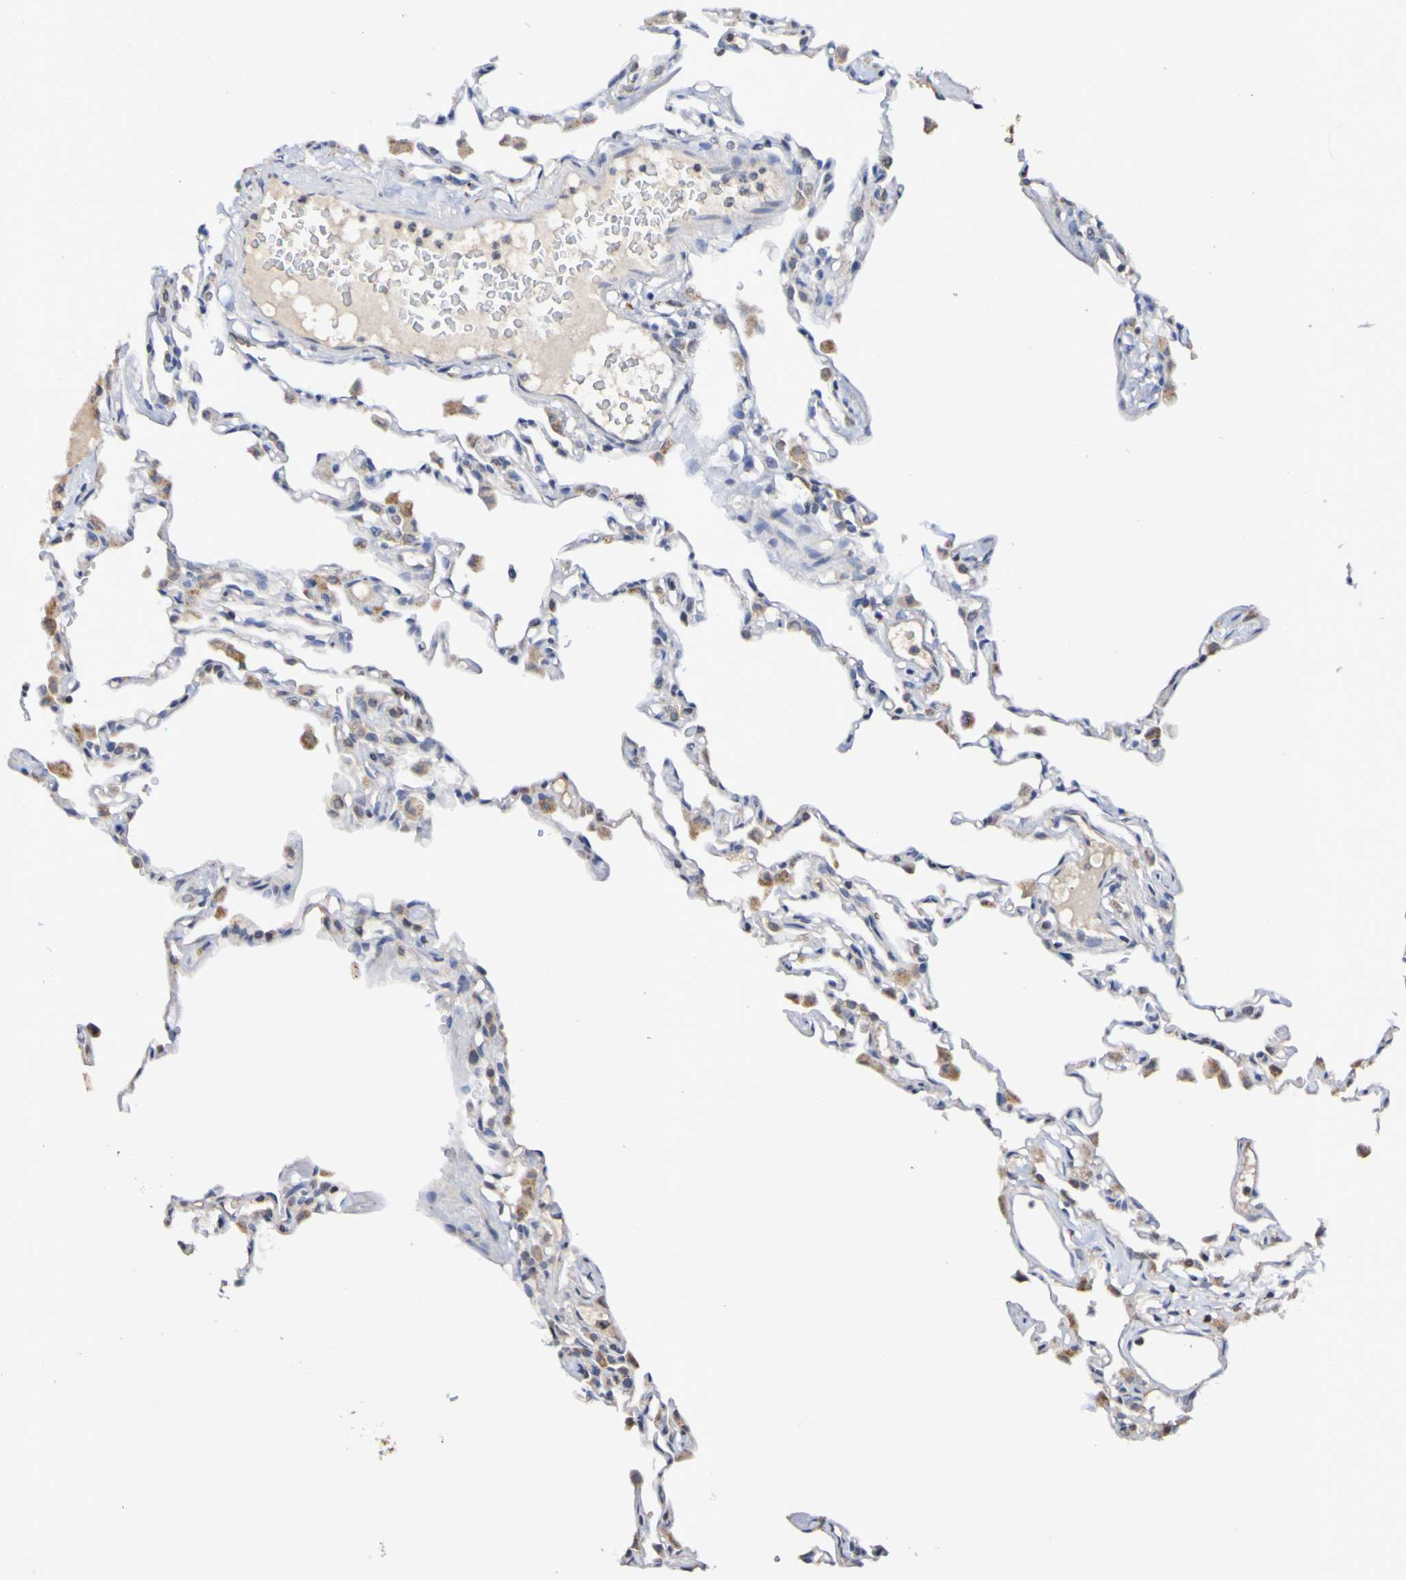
{"staining": {"intensity": "weak", "quantity": "25%-75%", "location": "cytoplasmic/membranous"}, "tissue": "lung", "cell_type": "Alveolar cells", "image_type": "normal", "snomed": [{"axis": "morphology", "description": "Normal tissue, NOS"}, {"axis": "topography", "description": "Lung"}], "caption": "Protein analysis of benign lung shows weak cytoplasmic/membranous expression in about 25%-75% of alveolar cells.", "gene": "PTP4A2", "patient": {"sex": "female", "age": 49}}